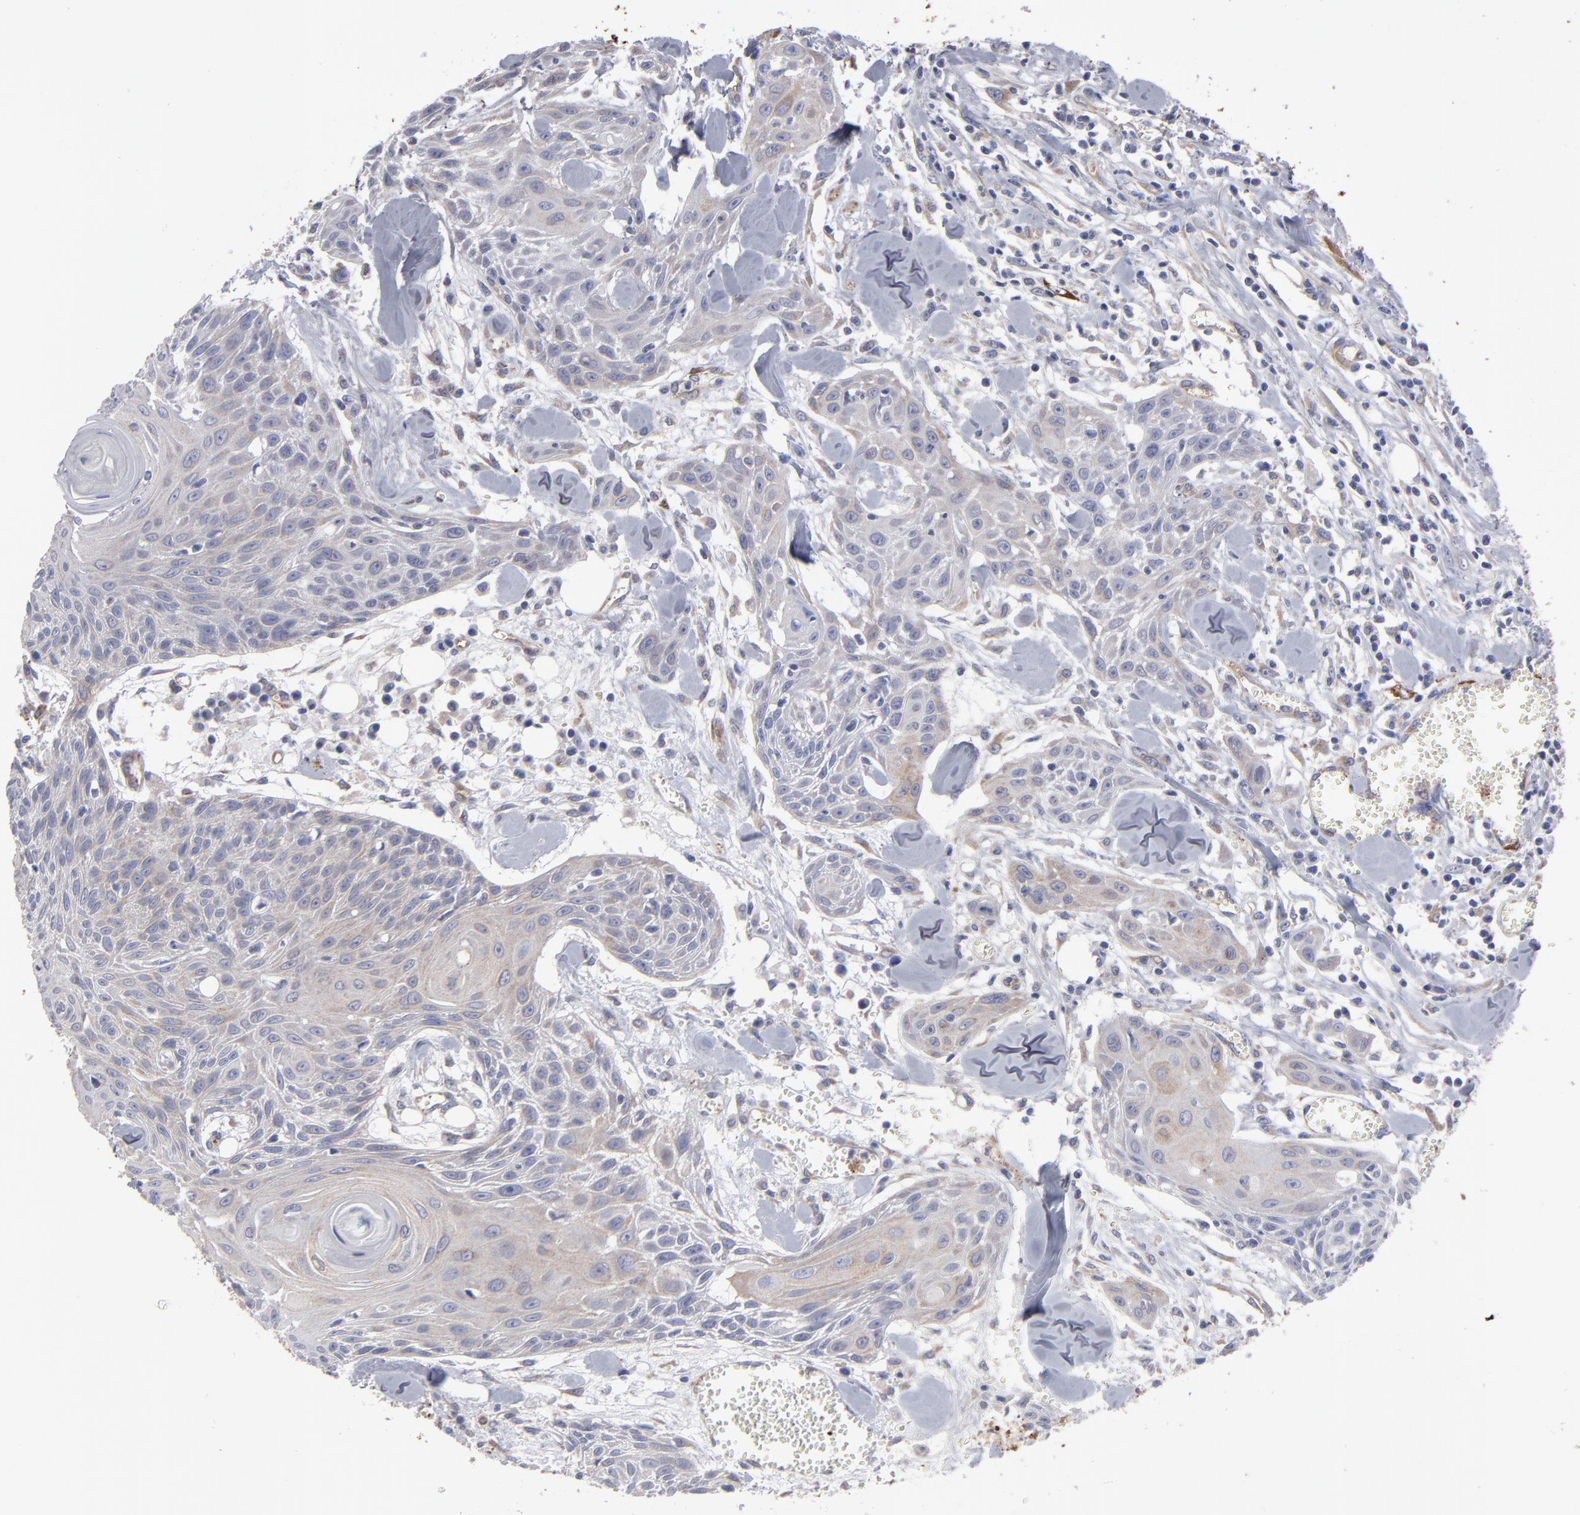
{"staining": {"intensity": "weak", "quantity": "25%-75%", "location": "cytoplasmic/membranous"}, "tissue": "head and neck cancer", "cell_type": "Tumor cells", "image_type": "cancer", "snomed": [{"axis": "morphology", "description": "Squamous cell carcinoma, NOS"}, {"axis": "morphology", "description": "Squamous cell carcinoma, metastatic, NOS"}, {"axis": "topography", "description": "Lymph node"}, {"axis": "topography", "description": "Salivary gland"}, {"axis": "topography", "description": "Head-Neck"}], "caption": "Head and neck cancer stained for a protein (brown) demonstrates weak cytoplasmic/membranous positive staining in approximately 25%-75% of tumor cells.", "gene": "SLMAP", "patient": {"sex": "female", "age": 74}}